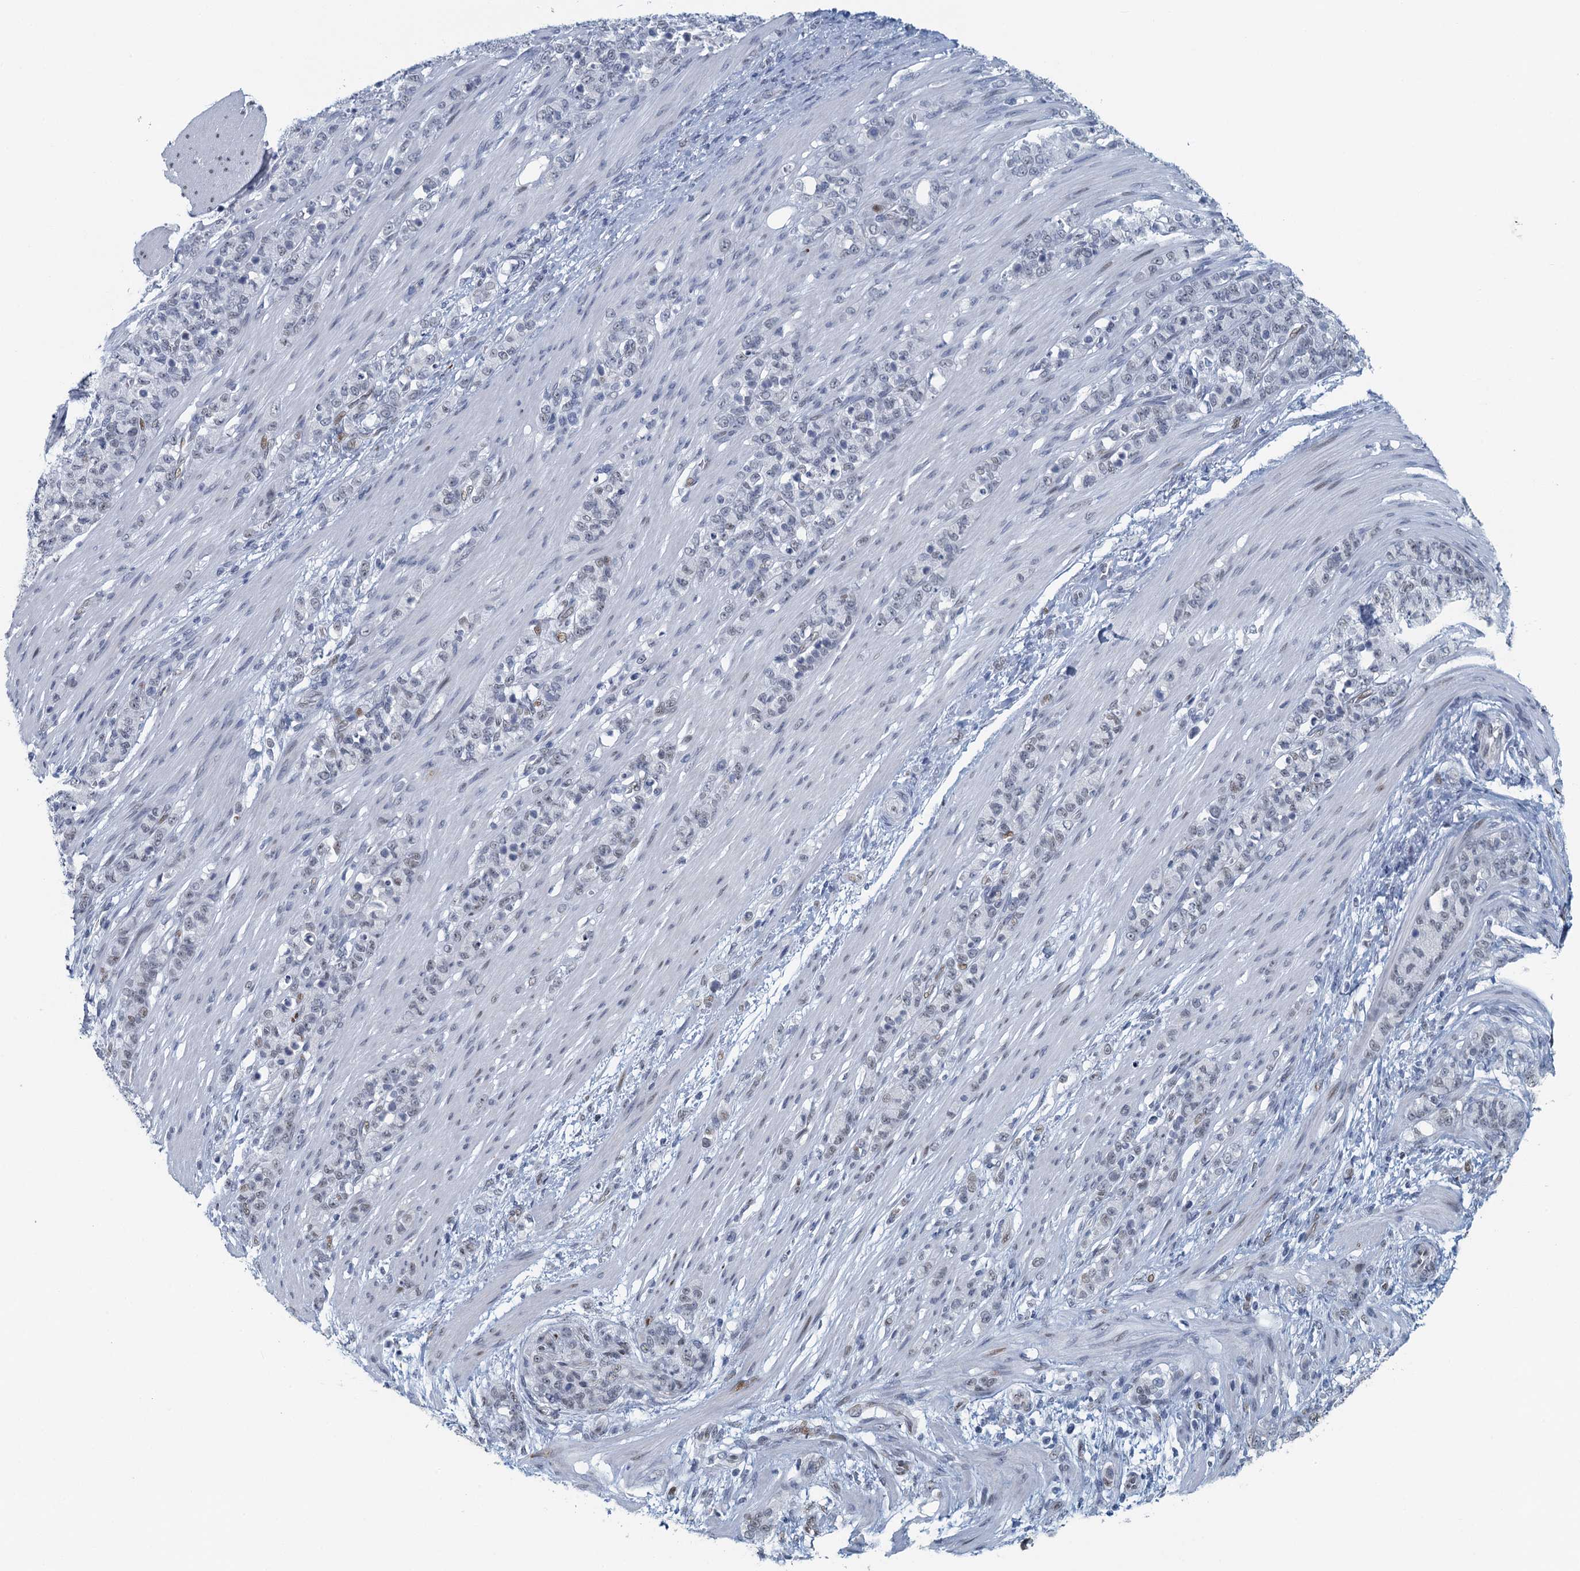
{"staining": {"intensity": "negative", "quantity": "none", "location": "none"}, "tissue": "stomach cancer", "cell_type": "Tumor cells", "image_type": "cancer", "snomed": [{"axis": "morphology", "description": "Adenocarcinoma, NOS"}, {"axis": "topography", "description": "Stomach"}], "caption": "This is an immunohistochemistry (IHC) photomicrograph of human adenocarcinoma (stomach). There is no staining in tumor cells.", "gene": "TTLL9", "patient": {"sex": "female", "age": 79}}